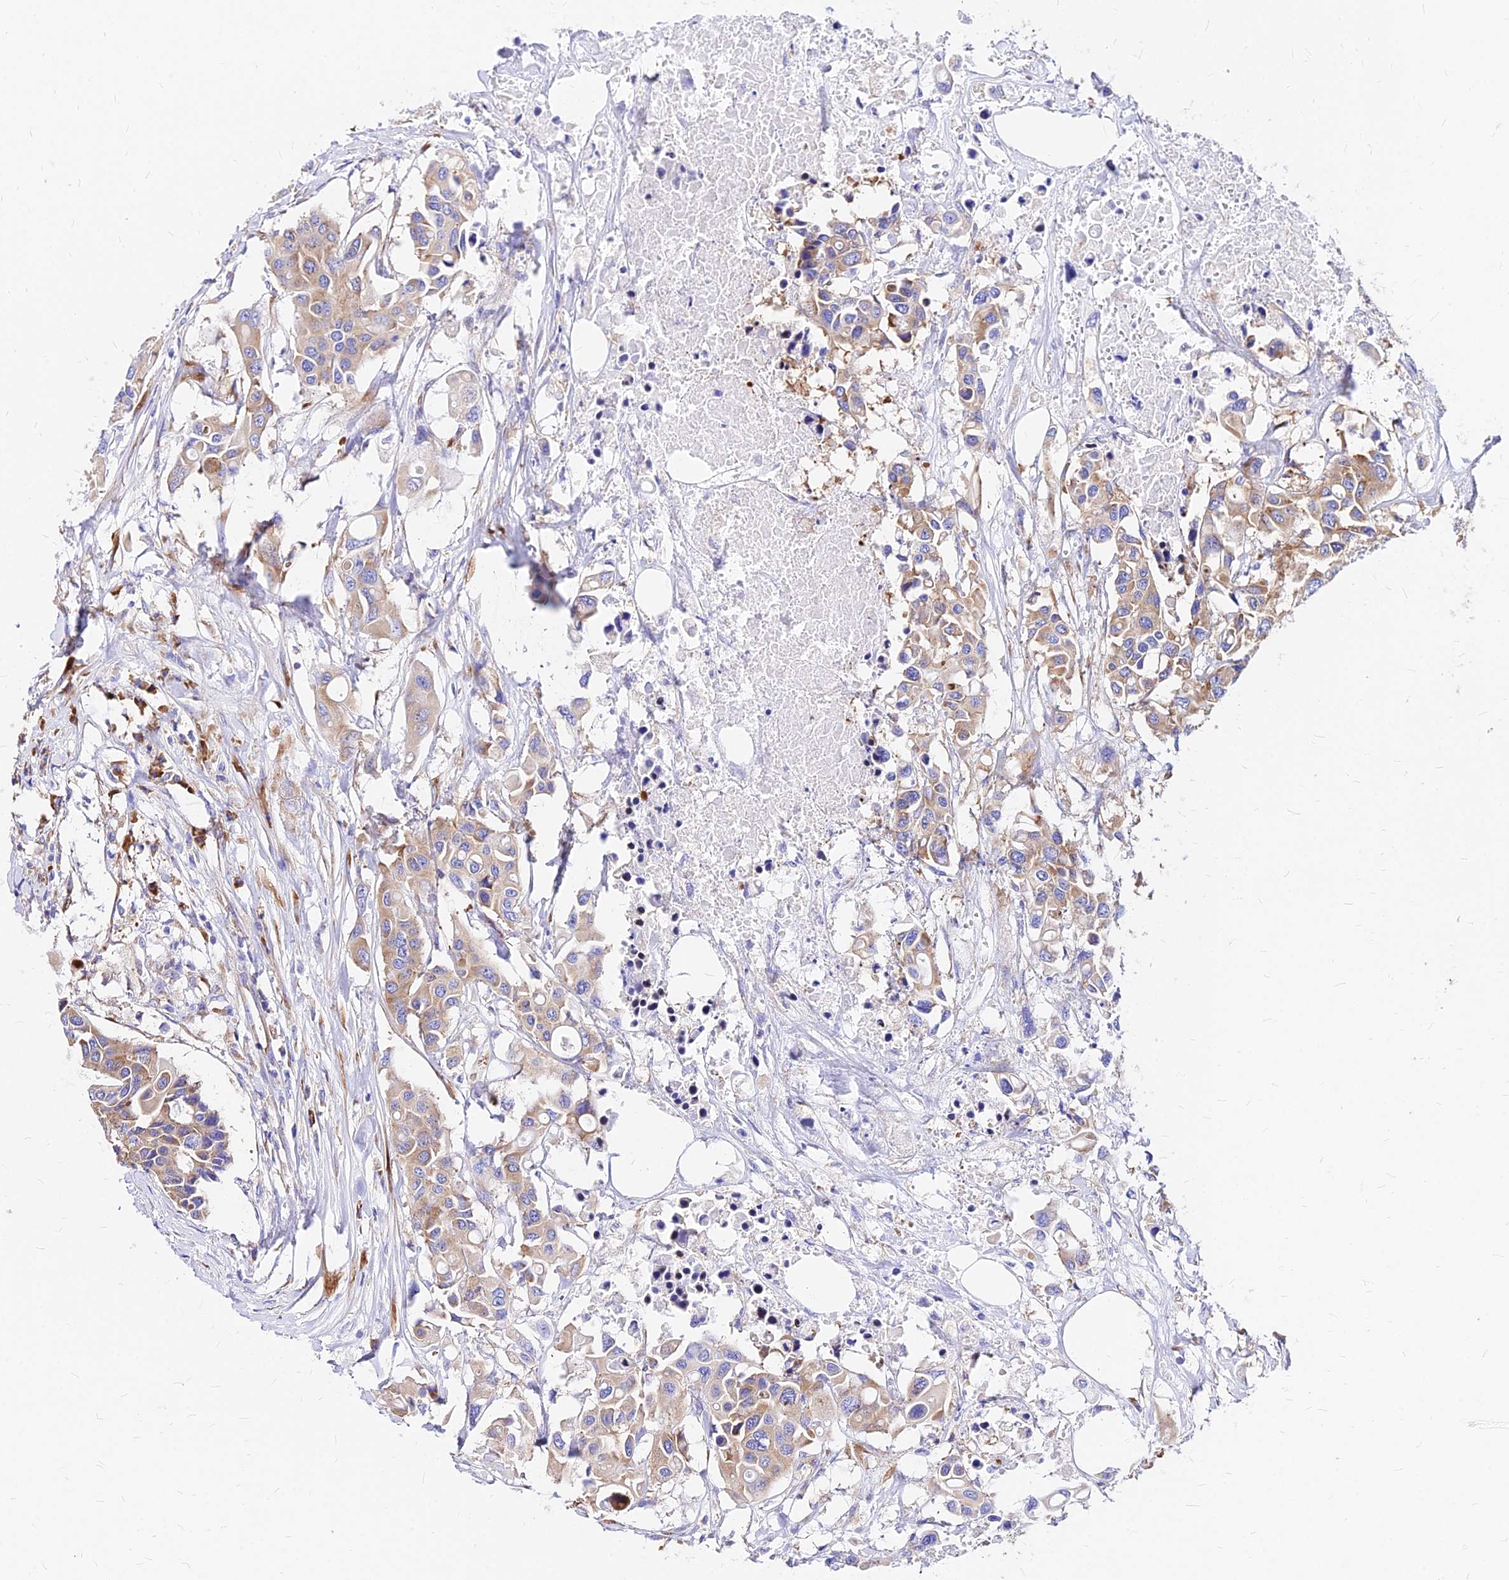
{"staining": {"intensity": "moderate", "quantity": ">75%", "location": "cytoplasmic/membranous"}, "tissue": "colorectal cancer", "cell_type": "Tumor cells", "image_type": "cancer", "snomed": [{"axis": "morphology", "description": "Adenocarcinoma, NOS"}, {"axis": "topography", "description": "Colon"}], "caption": "A high-resolution micrograph shows immunohistochemistry (IHC) staining of adenocarcinoma (colorectal), which shows moderate cytoplasmic/membranous expression in approximately >75% of tumor cells.", "gene": "RPL19", "patient": {"sex": "male", "age": 77}}